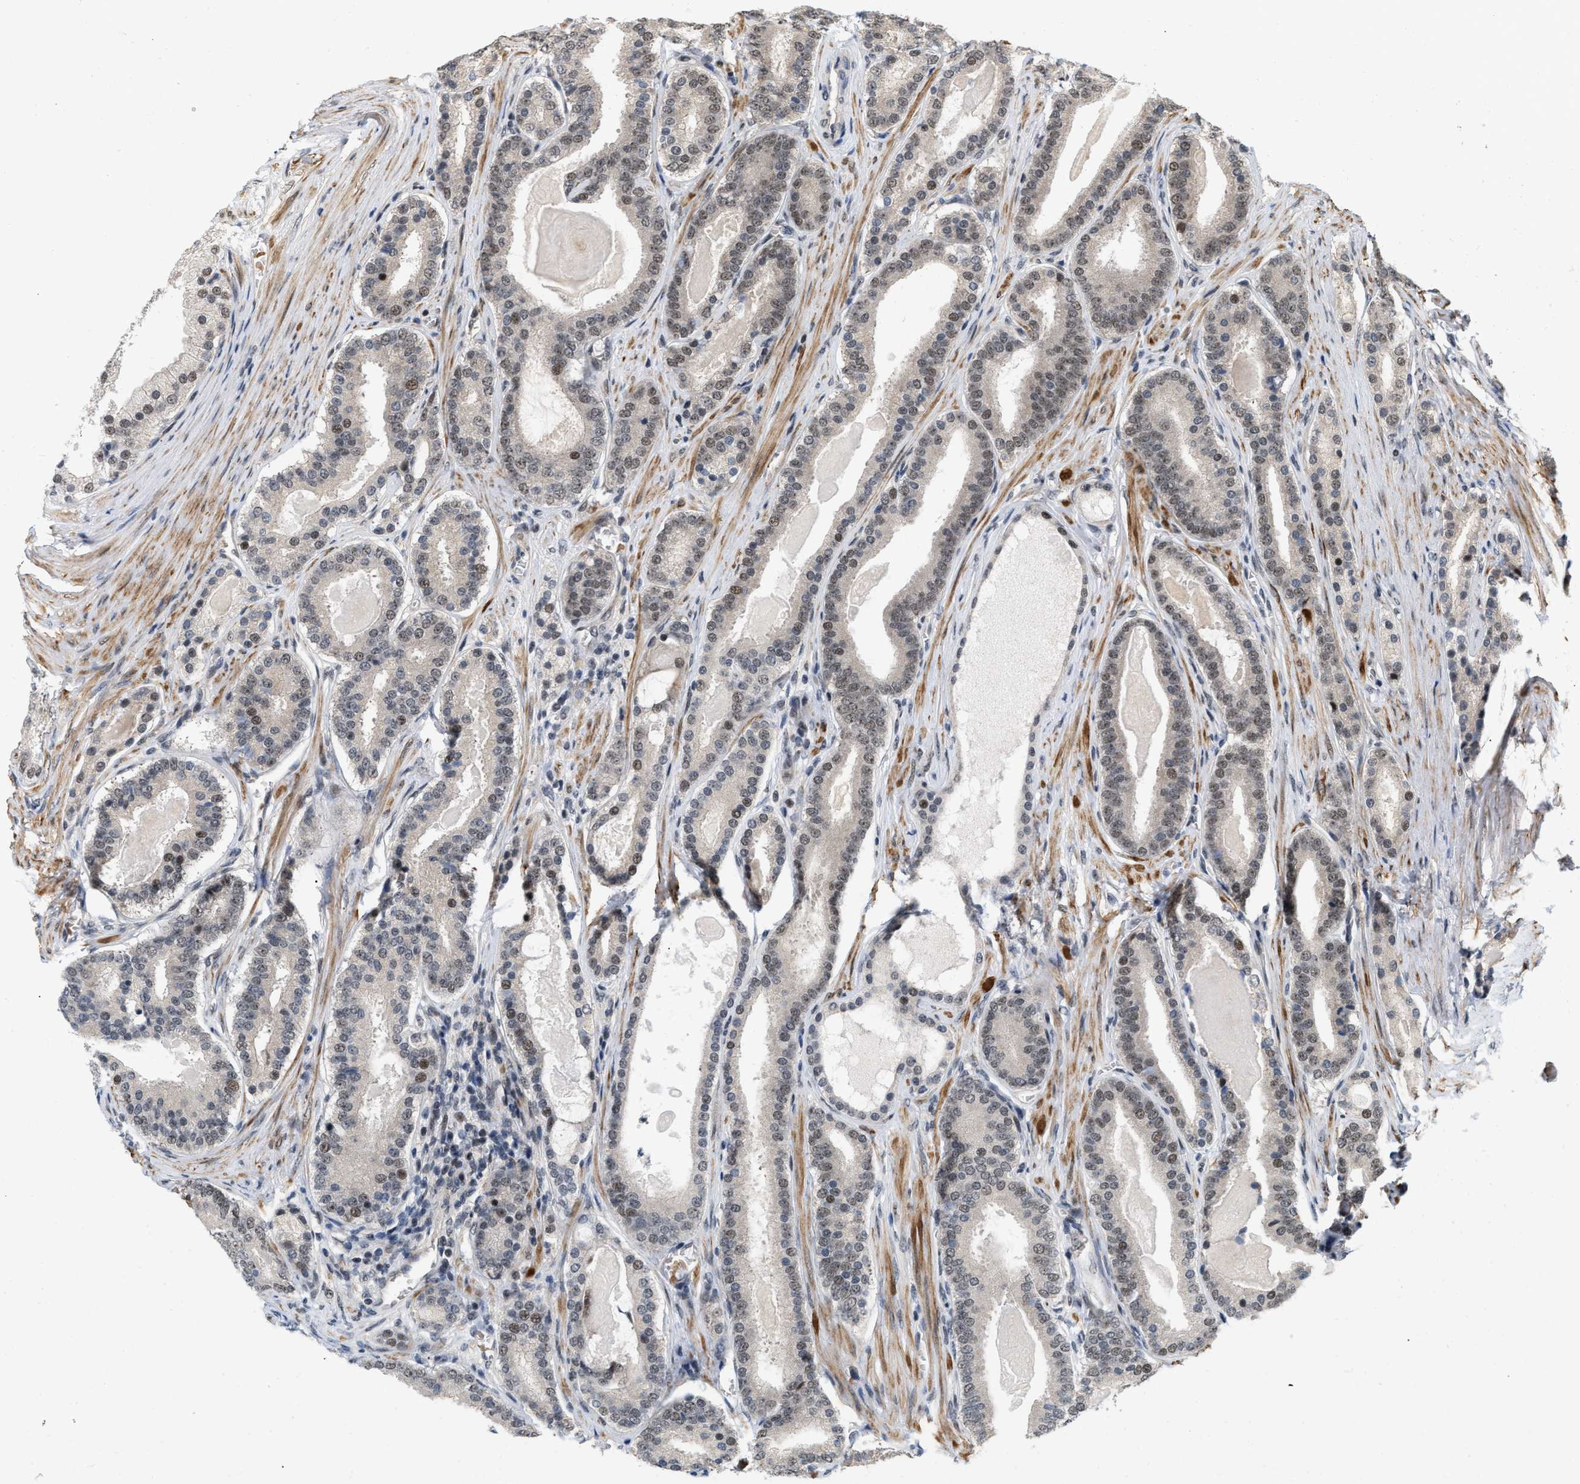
{"staining": {"intensity": "moderate", "quantity": ">75%", "location": "cytoplasmic/membranous,nuclear"}, "tissue": "prostate cancer", "cell_type": "Tumor cells", "image_type": "cancer", "snomed": [{"axis": "morphology", "description": "Adenocarcinoma, High grade"}, {"axis": "topography", "description": "Prostate"}], "caption": "Immunohistochemical staining of prostate cancer shows medium levels of moderate cytoplasmic/membranous and nuclear protein positivity in approximately >75% of tumor cells. The protein is stained brown, and the nuclei are stained in blue (DAB (3,3'-diaminobenzidine) IHC with brightfield microscopy, high magnification).", "gene": "ANKRD11", "patient": {"sex": "male", "age": 60}}